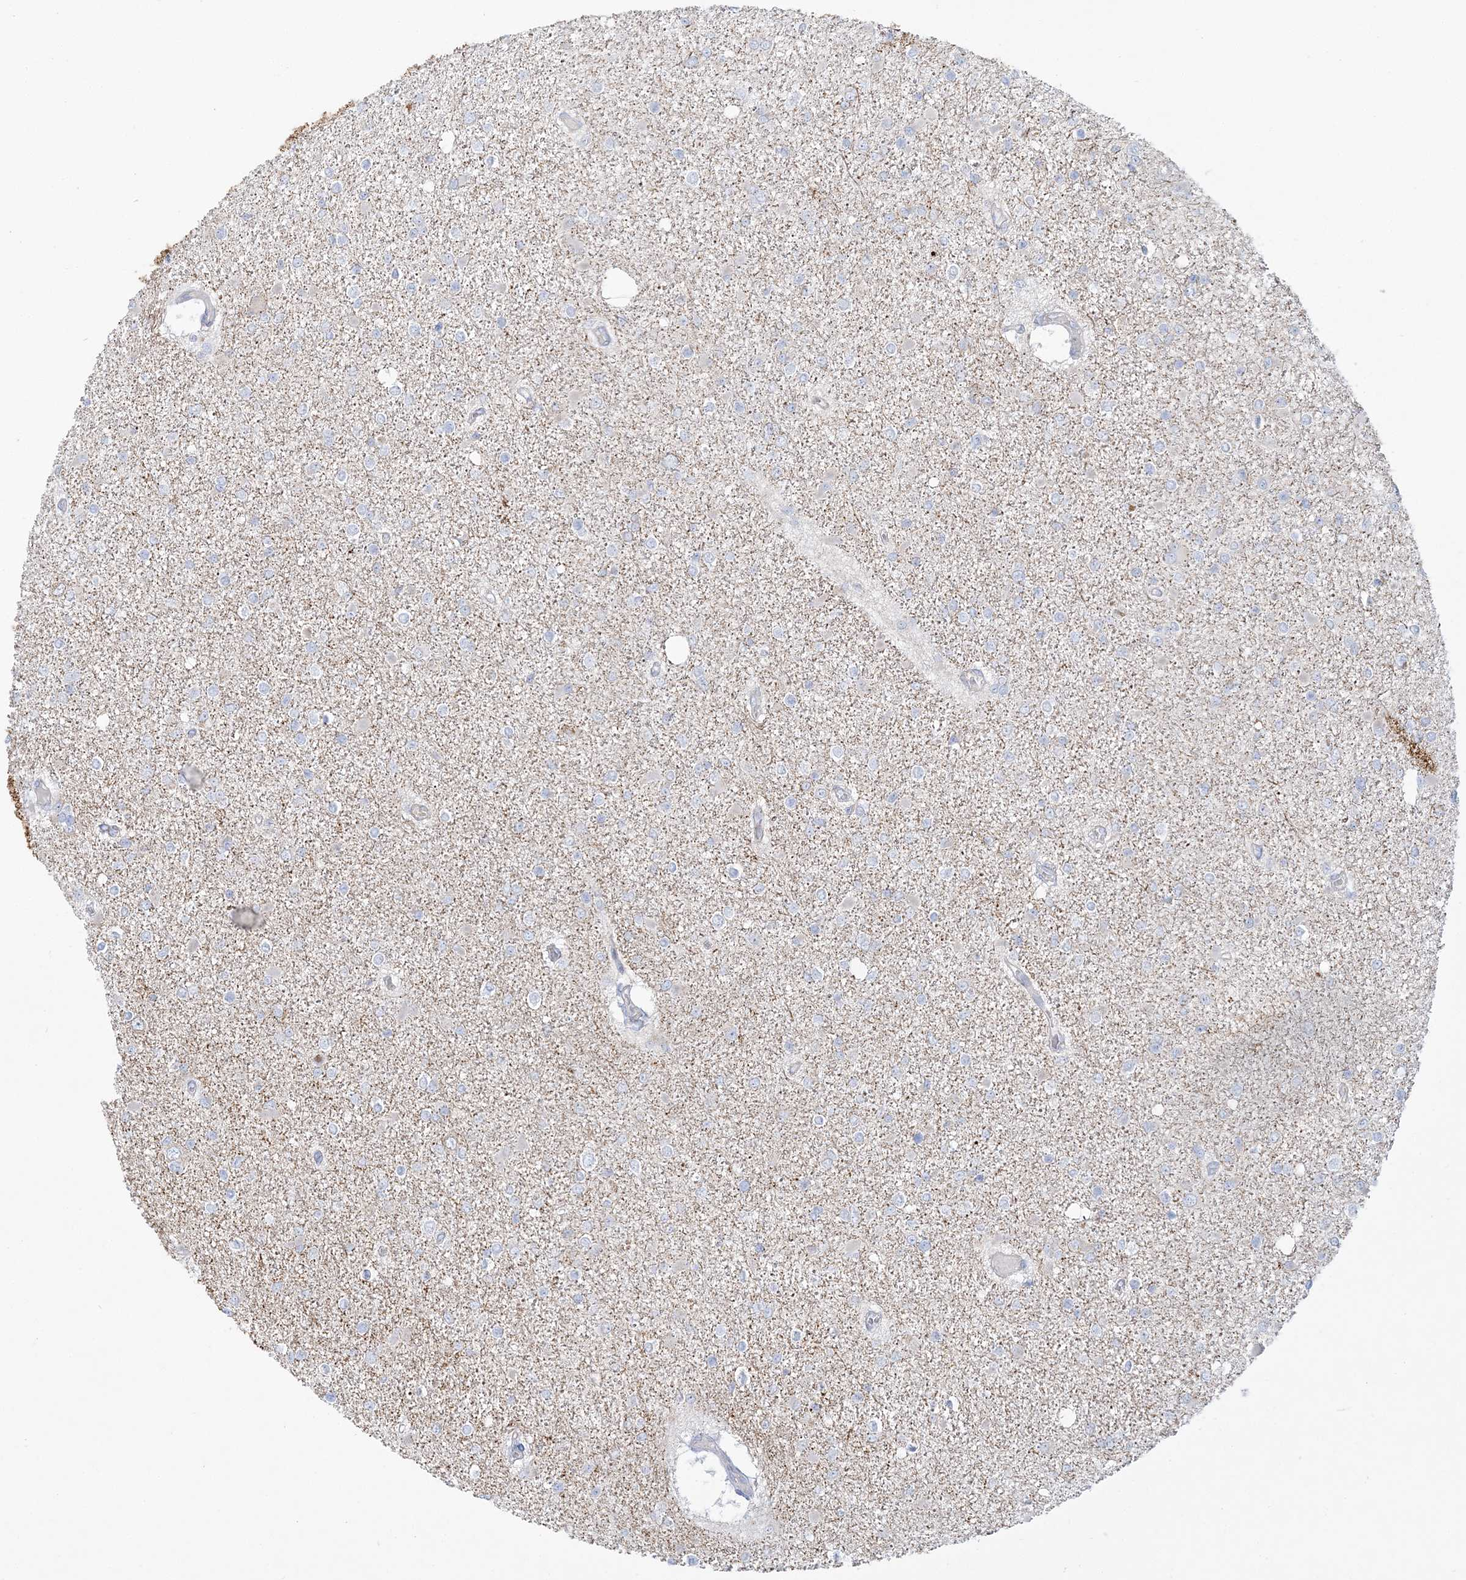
{"staining": {"intensity": "negative", "quantity": "none", "location": "none"}, "tissue": "glioma", "cell_type": "Tumor cells", "image_type": "cancer", "snomed": [{"axis": "morphology", "description": "Glioma, malignant, Low grade"}, {"axis": "topography", "description": "Brain"}], "caption": "Tumor cells show no significant protein staining in malignant glioma (low-grade).", "gene": "TBC1D14", "patient": {"sex": "female", "age": 22}}